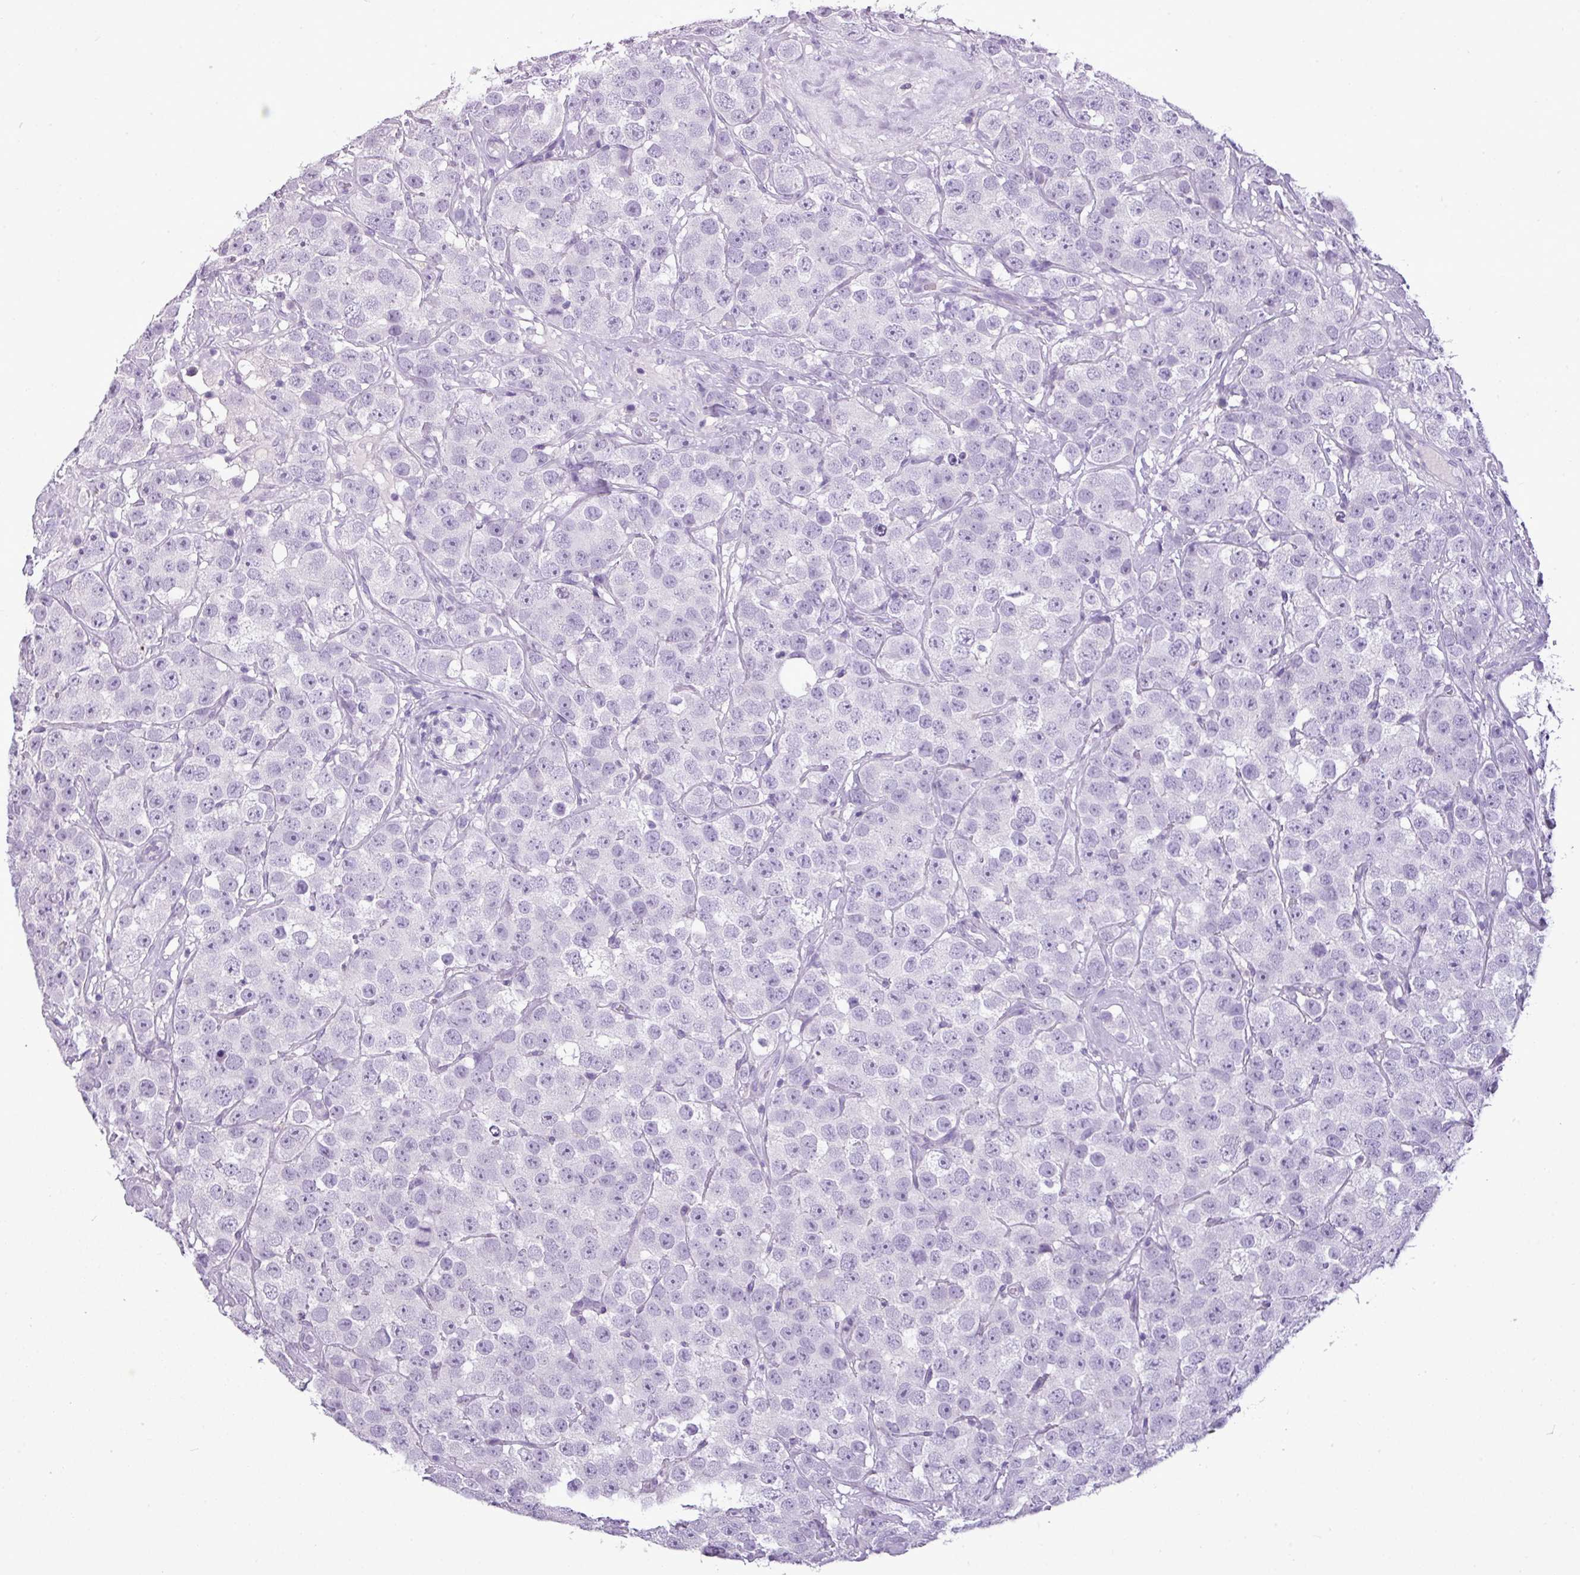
{"staining": {"intensity": "negative", "quantity": "none", "location": "none"}, "tissue": "testis cancer", "cell_type": "Tumor cells", "image_type": "cancer", "snomed": [{"axis": "morphology", "description": "Seminoma, NOS"}, {"axis": "topography", "description": "Testis"}], "caption": "Immunohistochemistry micrograph of neoplastic tissue: human seminoma (testis) stained with DAB (3,3'-diaminobenzidine) shows no significant protein positivity in tumor cells.", "gene": "TMEM91", "patient": {"sex": "male", "age": 28}}